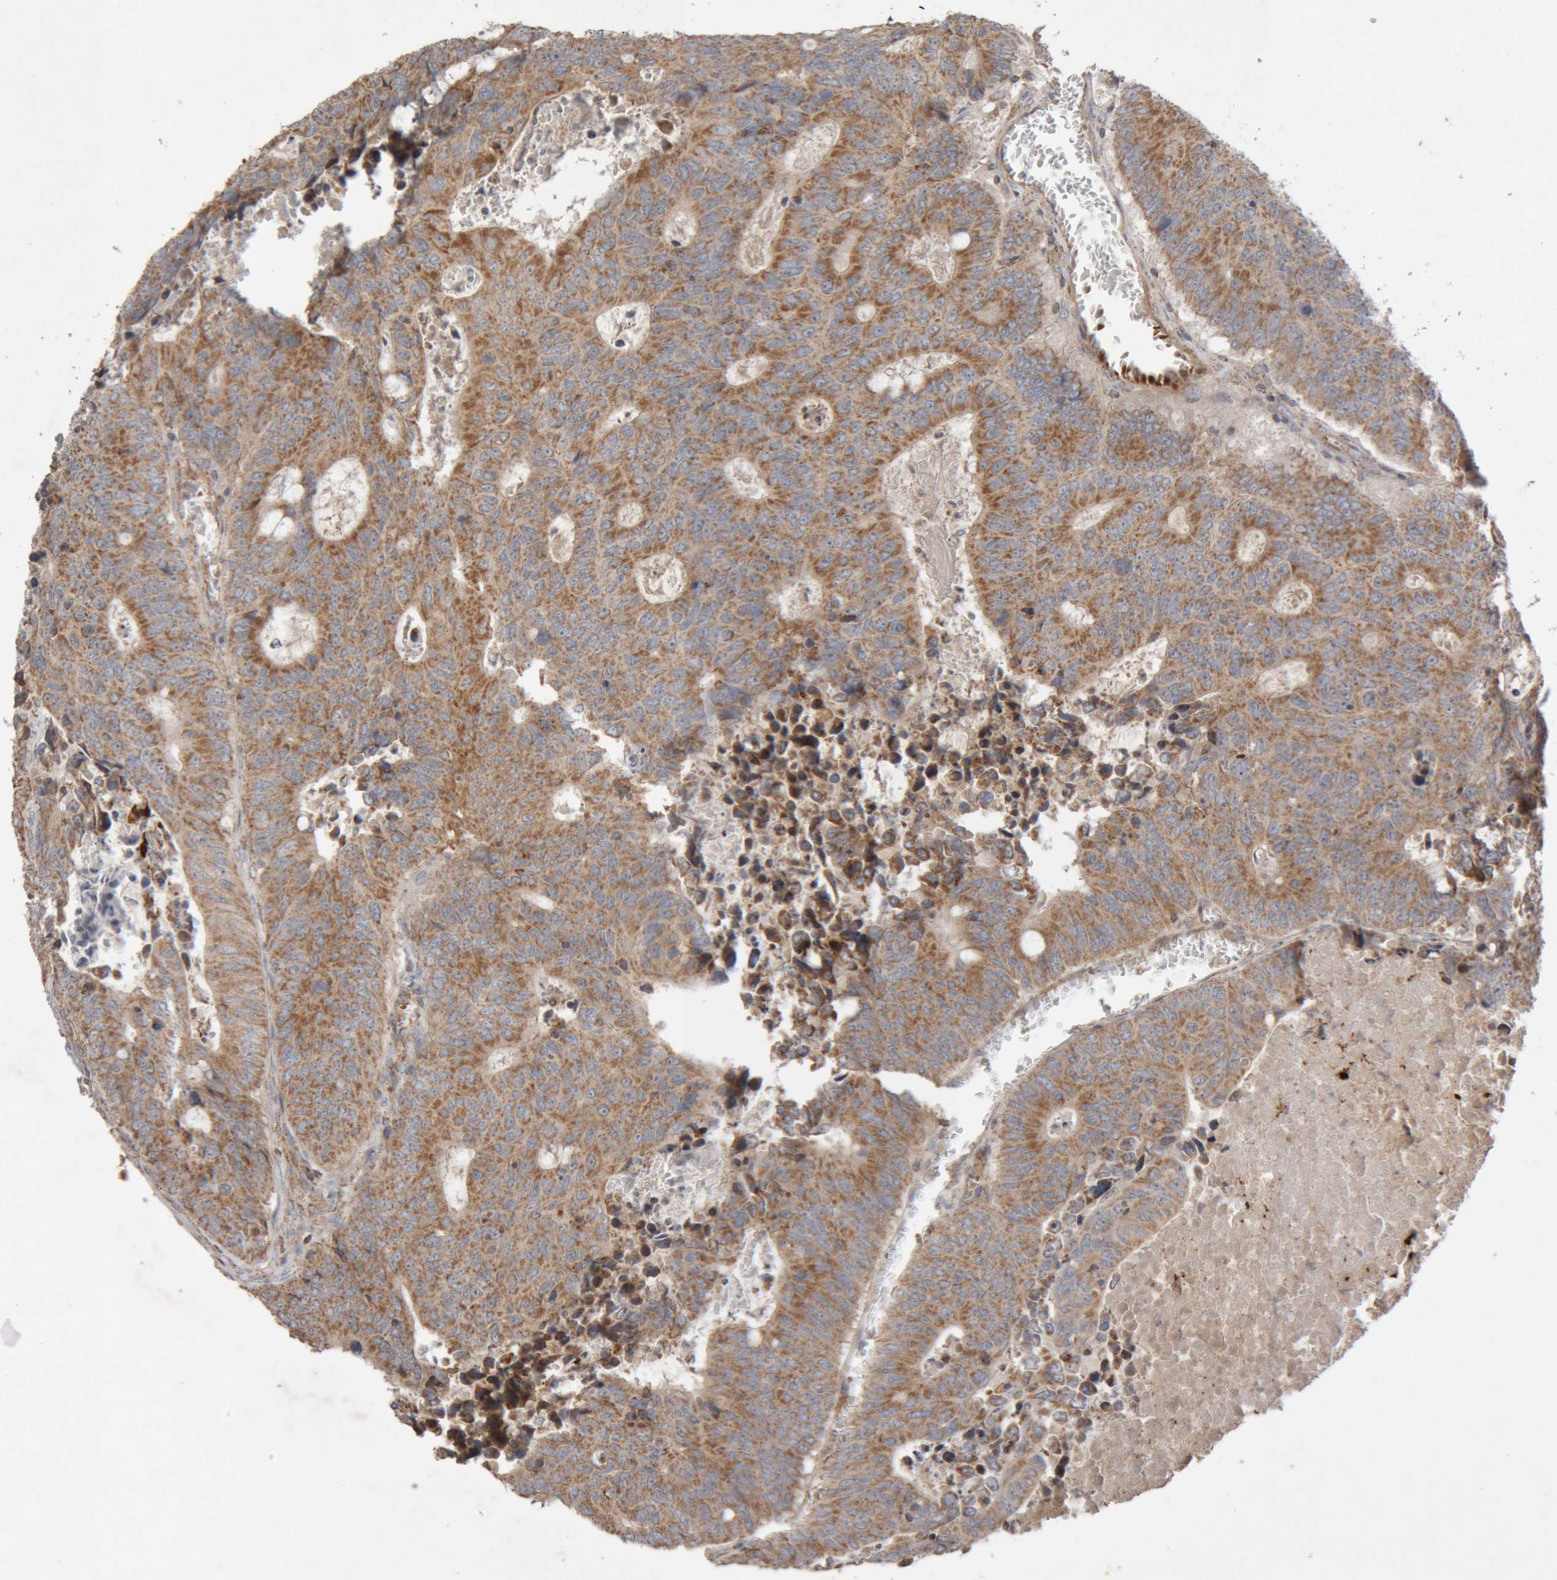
{"staining": {"intensity": "moderate", "quantity": ">75%", "location": "cytoplasmic/membranous"}, "tissue": "colorectal cancer", "cell_type": "Tumor cells", "image_type": "cancer", "snomed": [{"axis": "morphology", "description": "Adenocarcinoma, NOS"}, {"axis": "topography", "description": "Colon"}], "caption": "The image demonstrates a brown stain indicating the presence of a protein in the cytoplasmic/membranous of tumor cells in colorectal adenocarcinoma.", "gene": "KIF21B", "patient": {"sex": "male", "age": 87}}